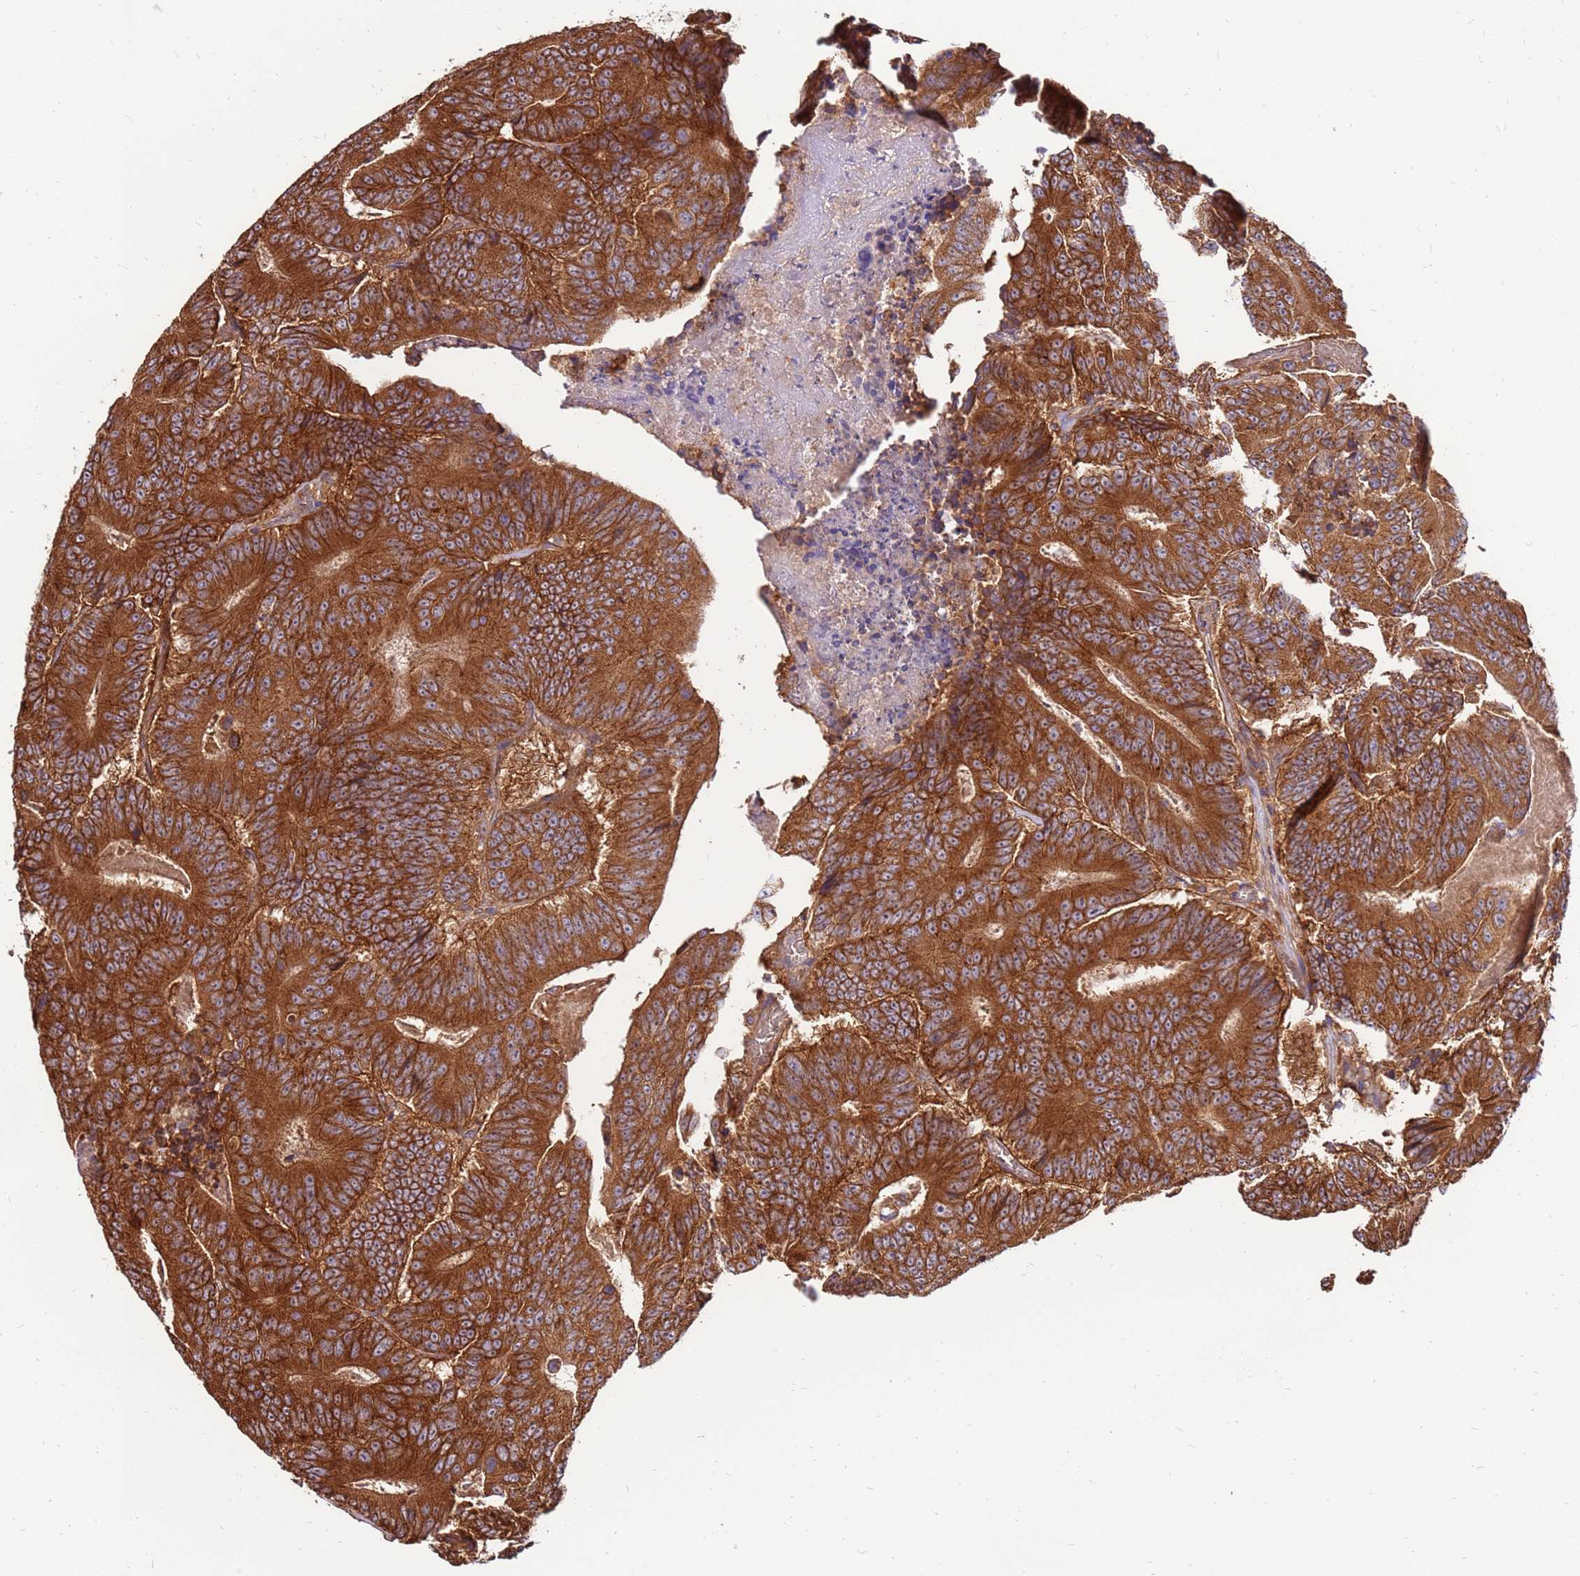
{"staining": {"intensity": "strong", "quantity": ">75%", "location": "cytoplasmic/membranous"}, "tissue": "colorectal cancer", "cell_type": "Tumor cells", "image_type": "cancer", "snomed": [{"axis": "morphology", "description": "Adenocarcinoma, NOS"}, {"axis": "topography", "description": "Colon"}], "caption": "Immunohistochemistry of colorectal adenocarcinoma demonstrates high levels of strong cytoplasmic/membranous staining in approximately >75% of tumor cells. Immunohistochemistry (ihc) stains the protein in brown and the nuclei are stained blue.", "gene": "SLC44A5", "patient": {"sex": "male", "age": 83}}